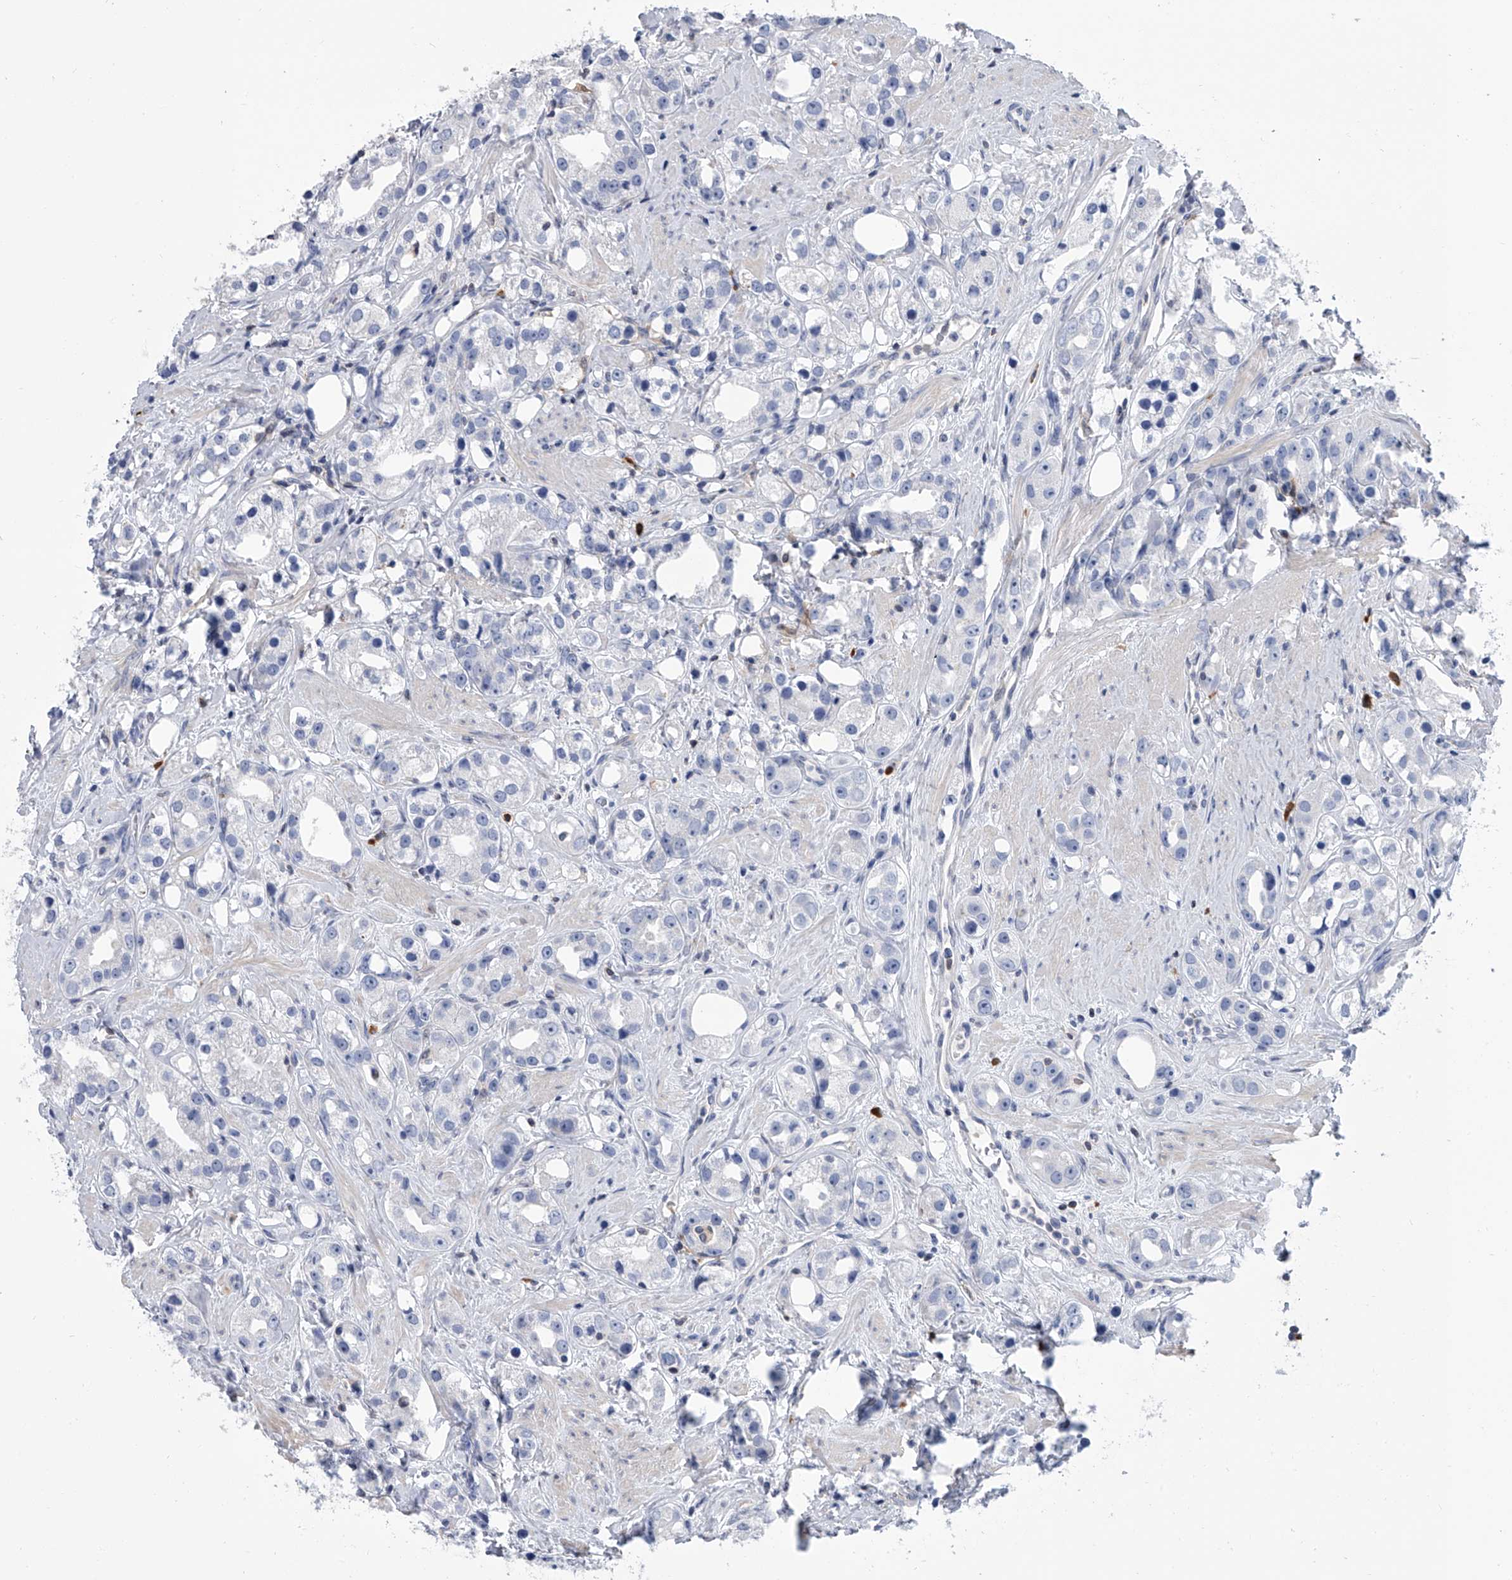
{"staining": {"intensity": "negative", "quantity": "none", "location": "none"}, "tissue": "prostate cancer", "cell_type": "Tumor cells", "image_type": "cancer", "snomed": [{"axis": "morphology", "description": "Adenocarcinoma, NOS"}, {"axis": "topography", "description": "Prostate"}], "caption": "Prostate cancer (adenocarcinoma) was stained to show a protein in brown. There is no significant positivity in tumor cells. The staining was performed using DAB (3,3'-diaminobenzidine) to visualize the protein expression in brown, while the nuclei were stained in blue with hematoxylin (Magnification: 20x).", "gene": "SERPINB9", "patient": {"sex": "male", "age": 79}}